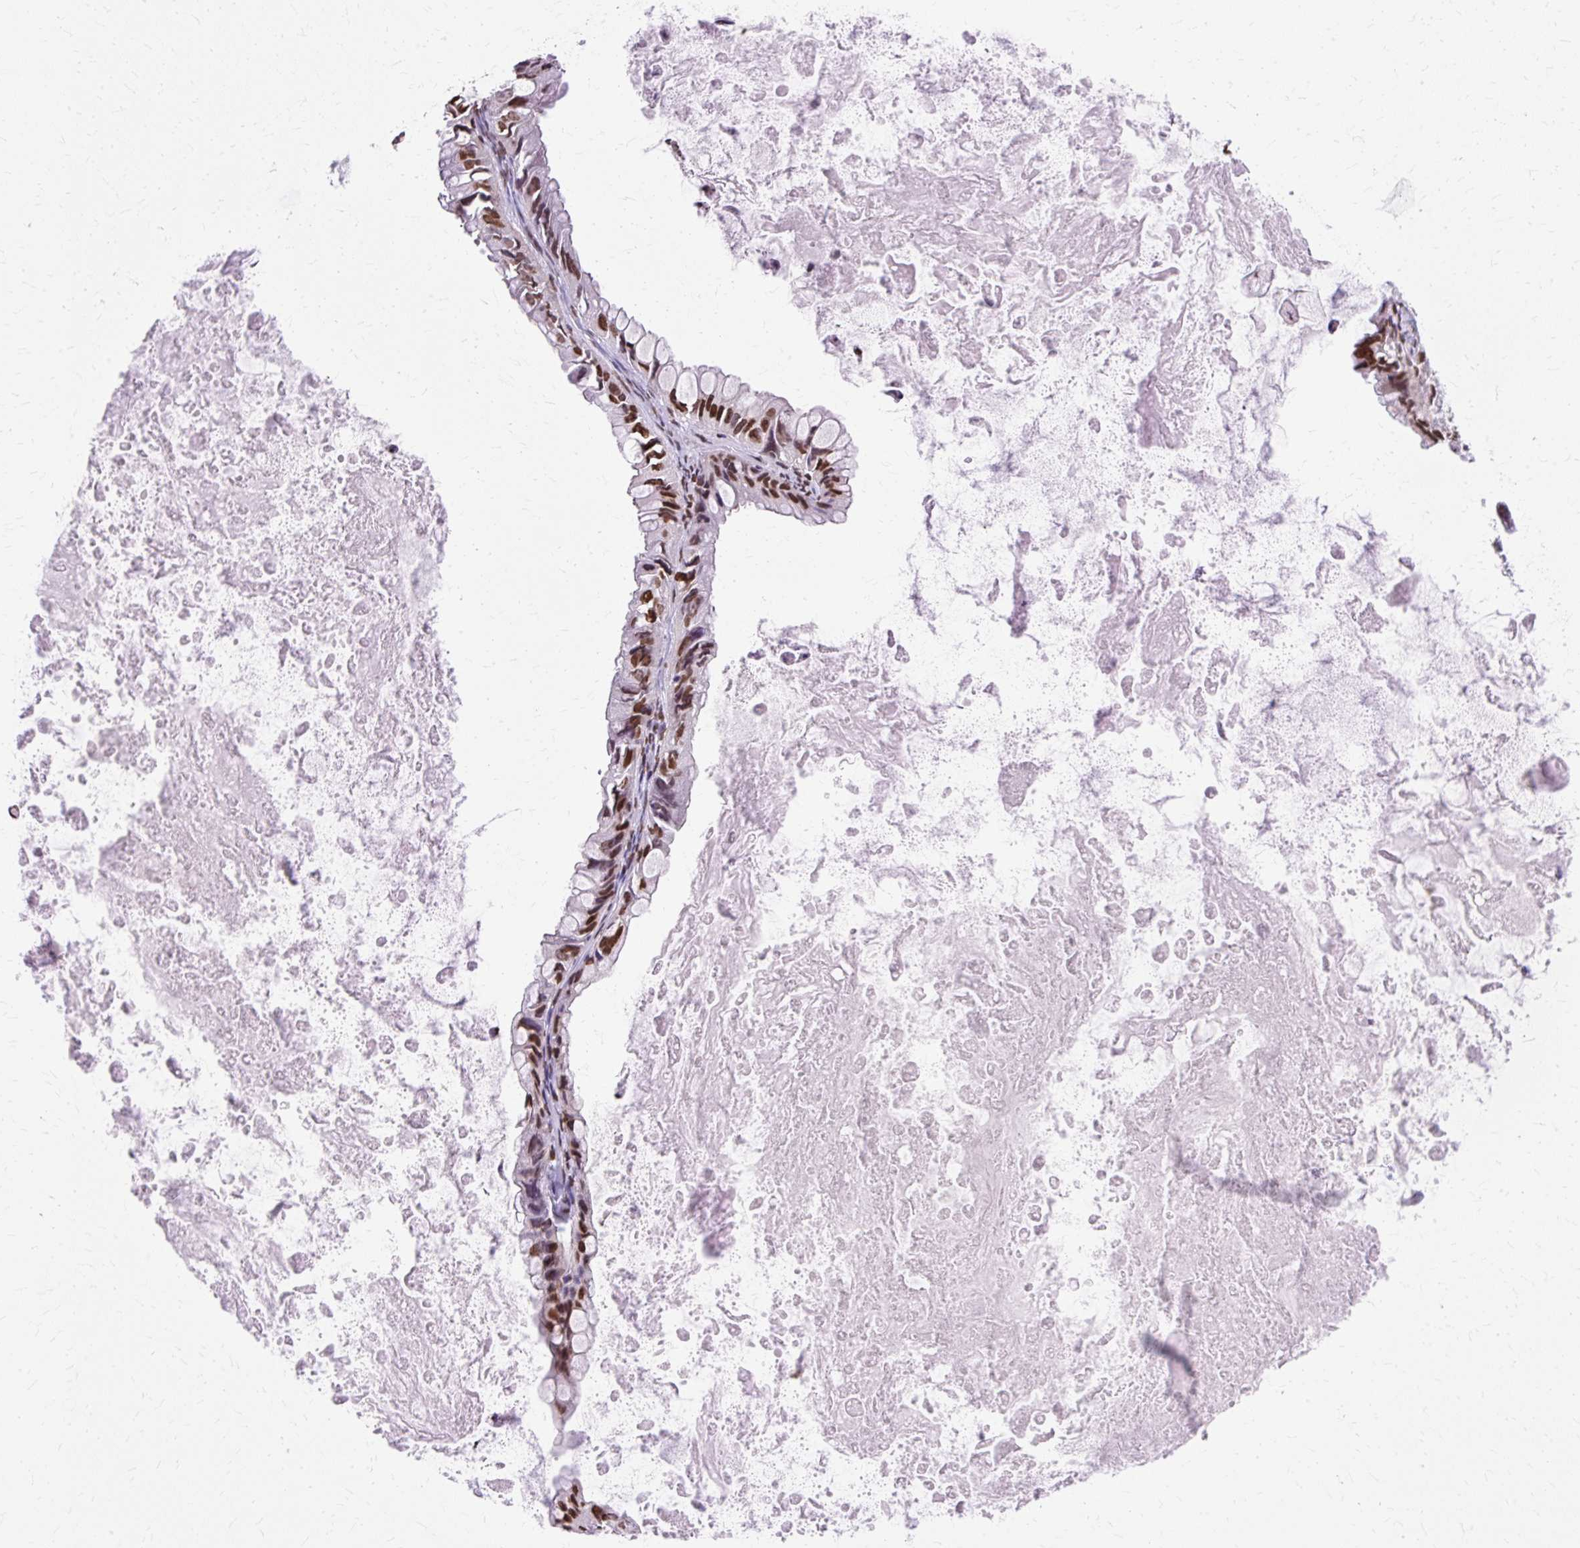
{"staining": {"intensity": "moderate", "quantity": ">75%", "location": "nuclear"}, "tissue": "ovarian cancer", "cell_type": "Tumor cells", "image_type": "cancer", "snomed": [{"axis": "morphology", "description": "Cystadenocarcinoma, mucinous, NOS"}, {"axis": "topography", "description": "Ovary"}], "caption": "High-magnification brightfield microscopy of mucinous cystadenocarcinoma (ovarian) stained with DAB (brown) and counterstained with hematoxylin (blue). tumor cells exhibit moderate nuclear expression is appreciated in approximately>75% of cells.", "gene": "TMEM184C", "patient": {"sex": "female", "age": 61}}